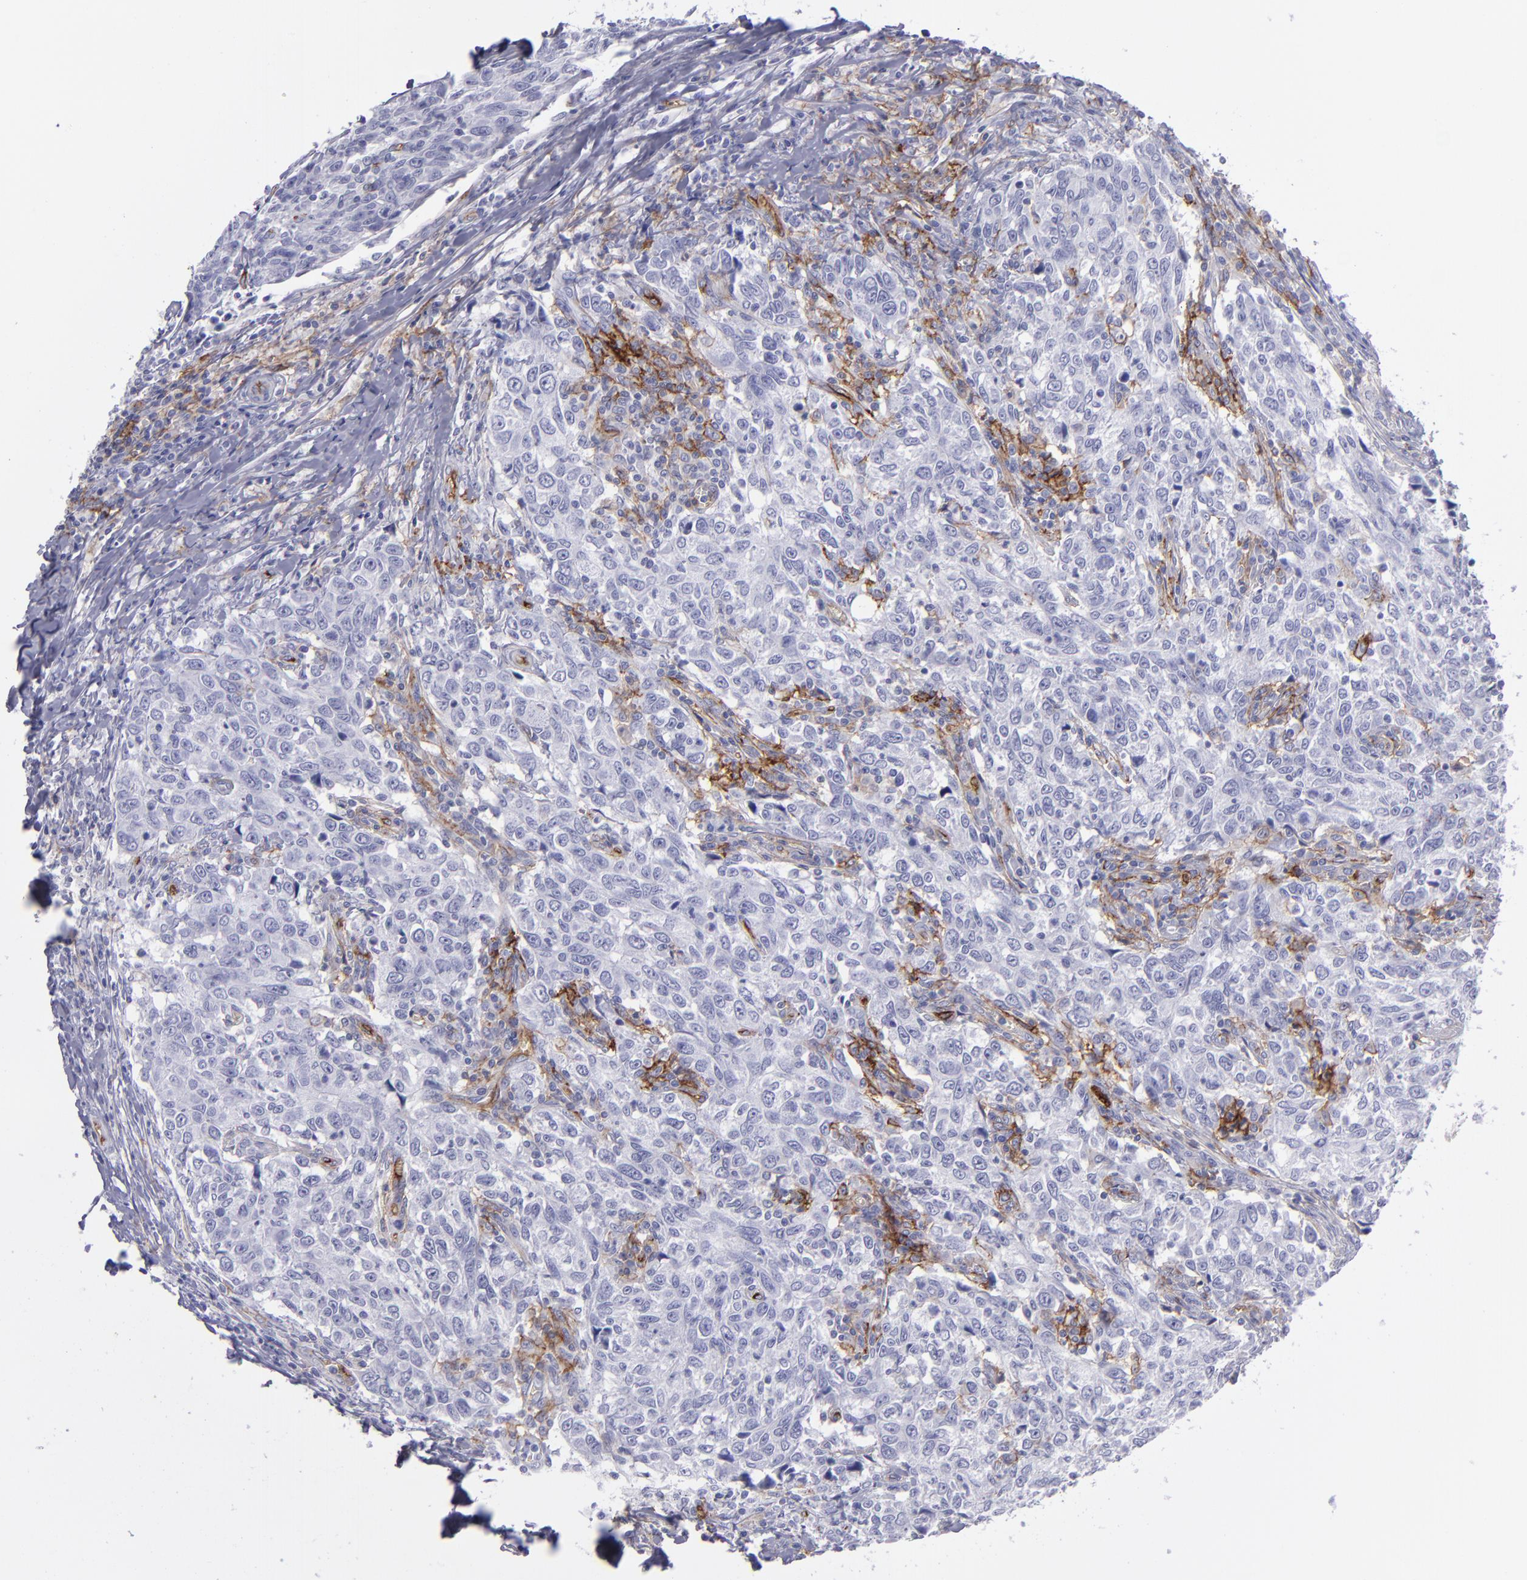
{"staining": {"intensity": "moderate", "quantity": "<25%", "location": "cytoplasmic/membranous"}, "tissue": "breast cancer", "cell_type": "Tumor cells", "image_type": "cancer", "snomed": [{"axis": "morphology", "description": "Duct carcinoma"}, {"axis": "topography", "description": "Breast"}], "caption": "There is low levels of moderate cytoplasmic/membranous staining in tumor cells of intraductal carcinoma (breast), as demonstrated by immunohistochemical staining (brown color).", "gene": "ACE", "patient": {"sex": "female", "age": 50}}